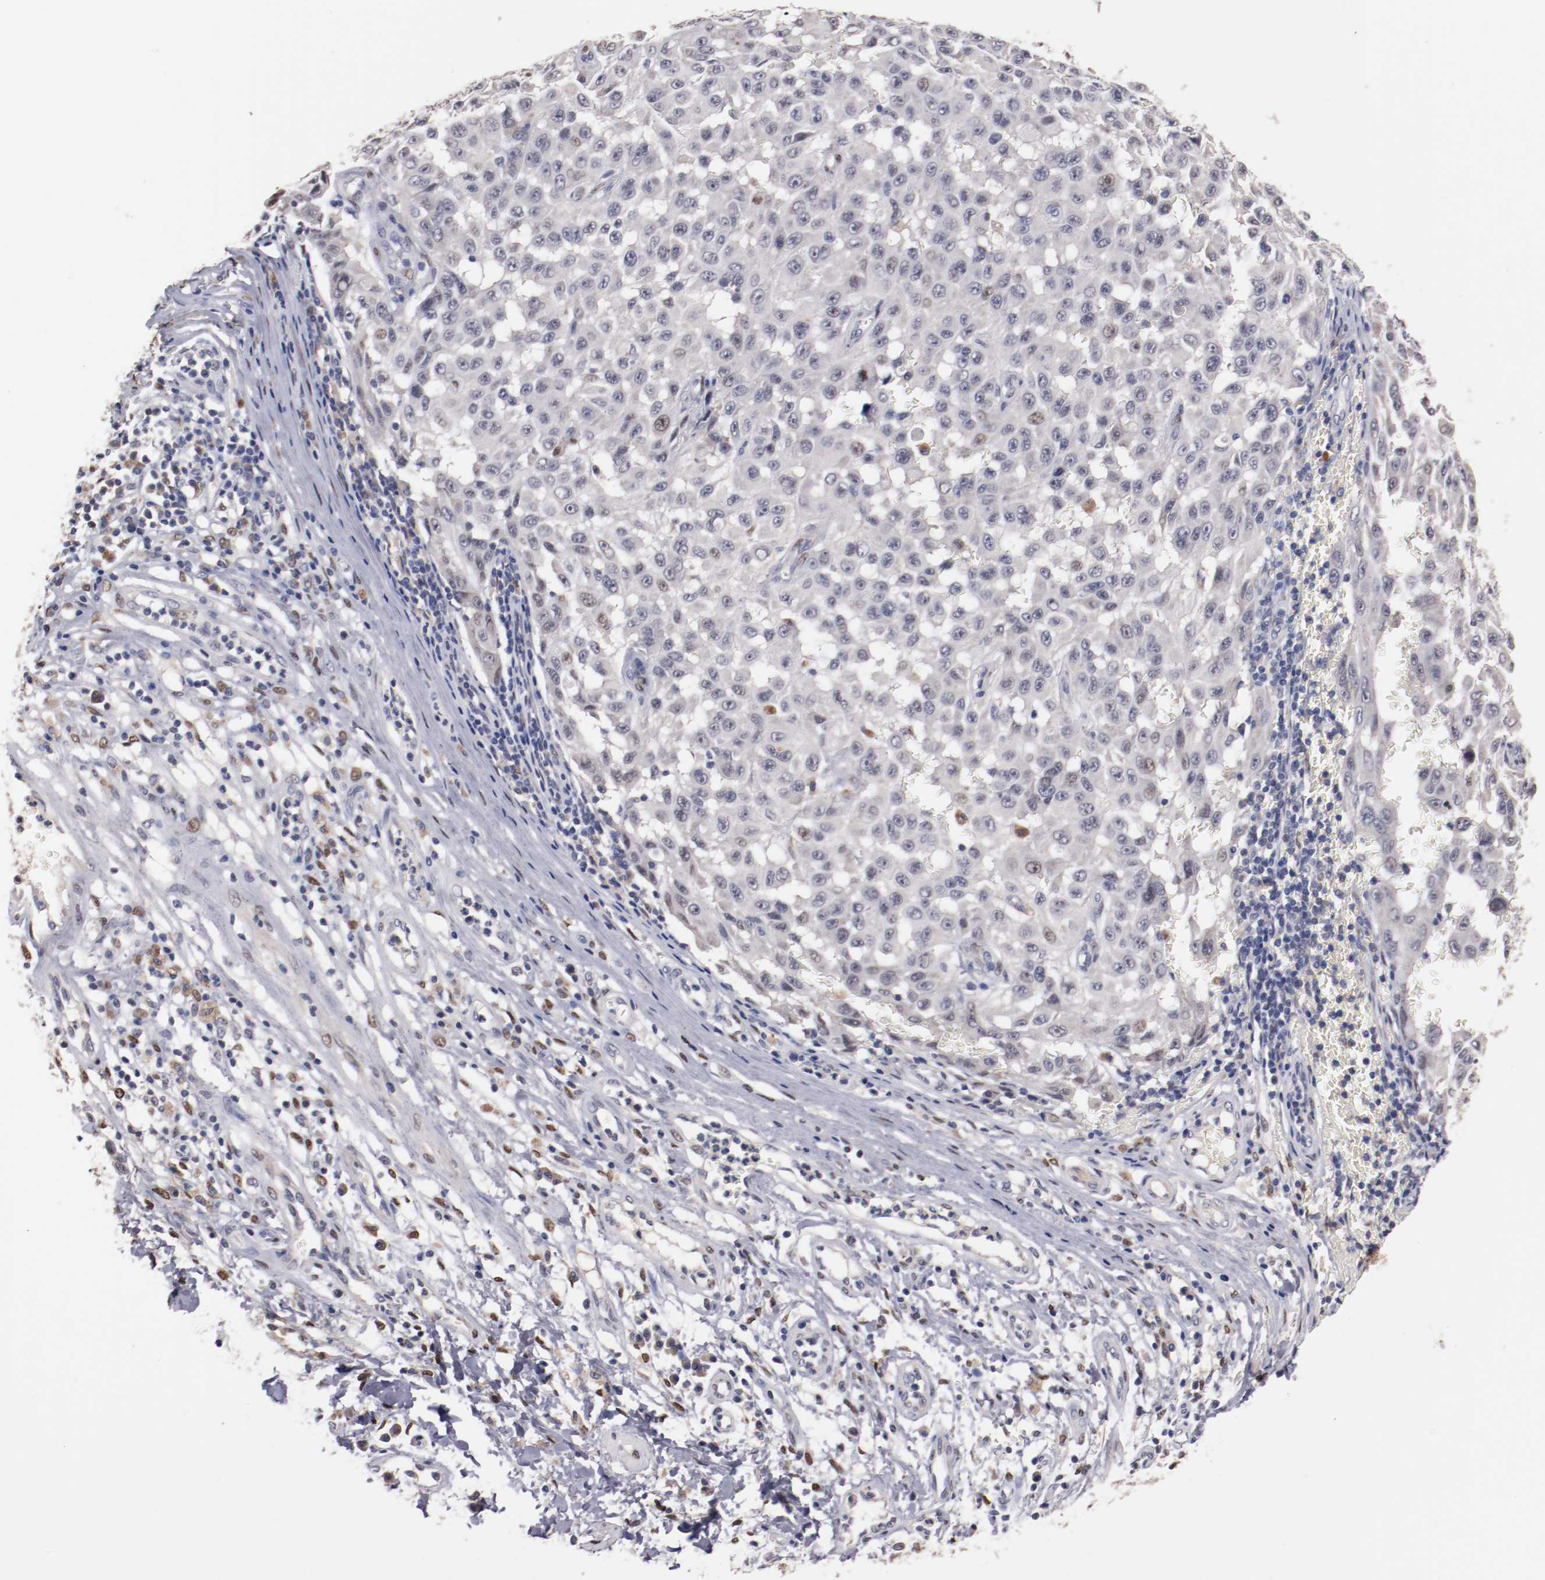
{"staining": {"intensity": "weak", "quantity": "<25%", "location": "nuclear"}, "tissue": "melanoma", "cell_type": "Tumor cells", "image_type": "cancer", "snomed": [{"axis": "morphology", "description": "Malignant melanoma, NOS"}, {"axis": "topography", "description": "Skin"}], "caption": "DAB (3,3'-diaminobenzidine) immunohistochemical staining of human melanoma exhibits no significant expression in tumor cells. (IHC, brightfield microscopy, high magnification).", "gene": "FAM81A", "patient": {"sex": "male", "age": 30}}